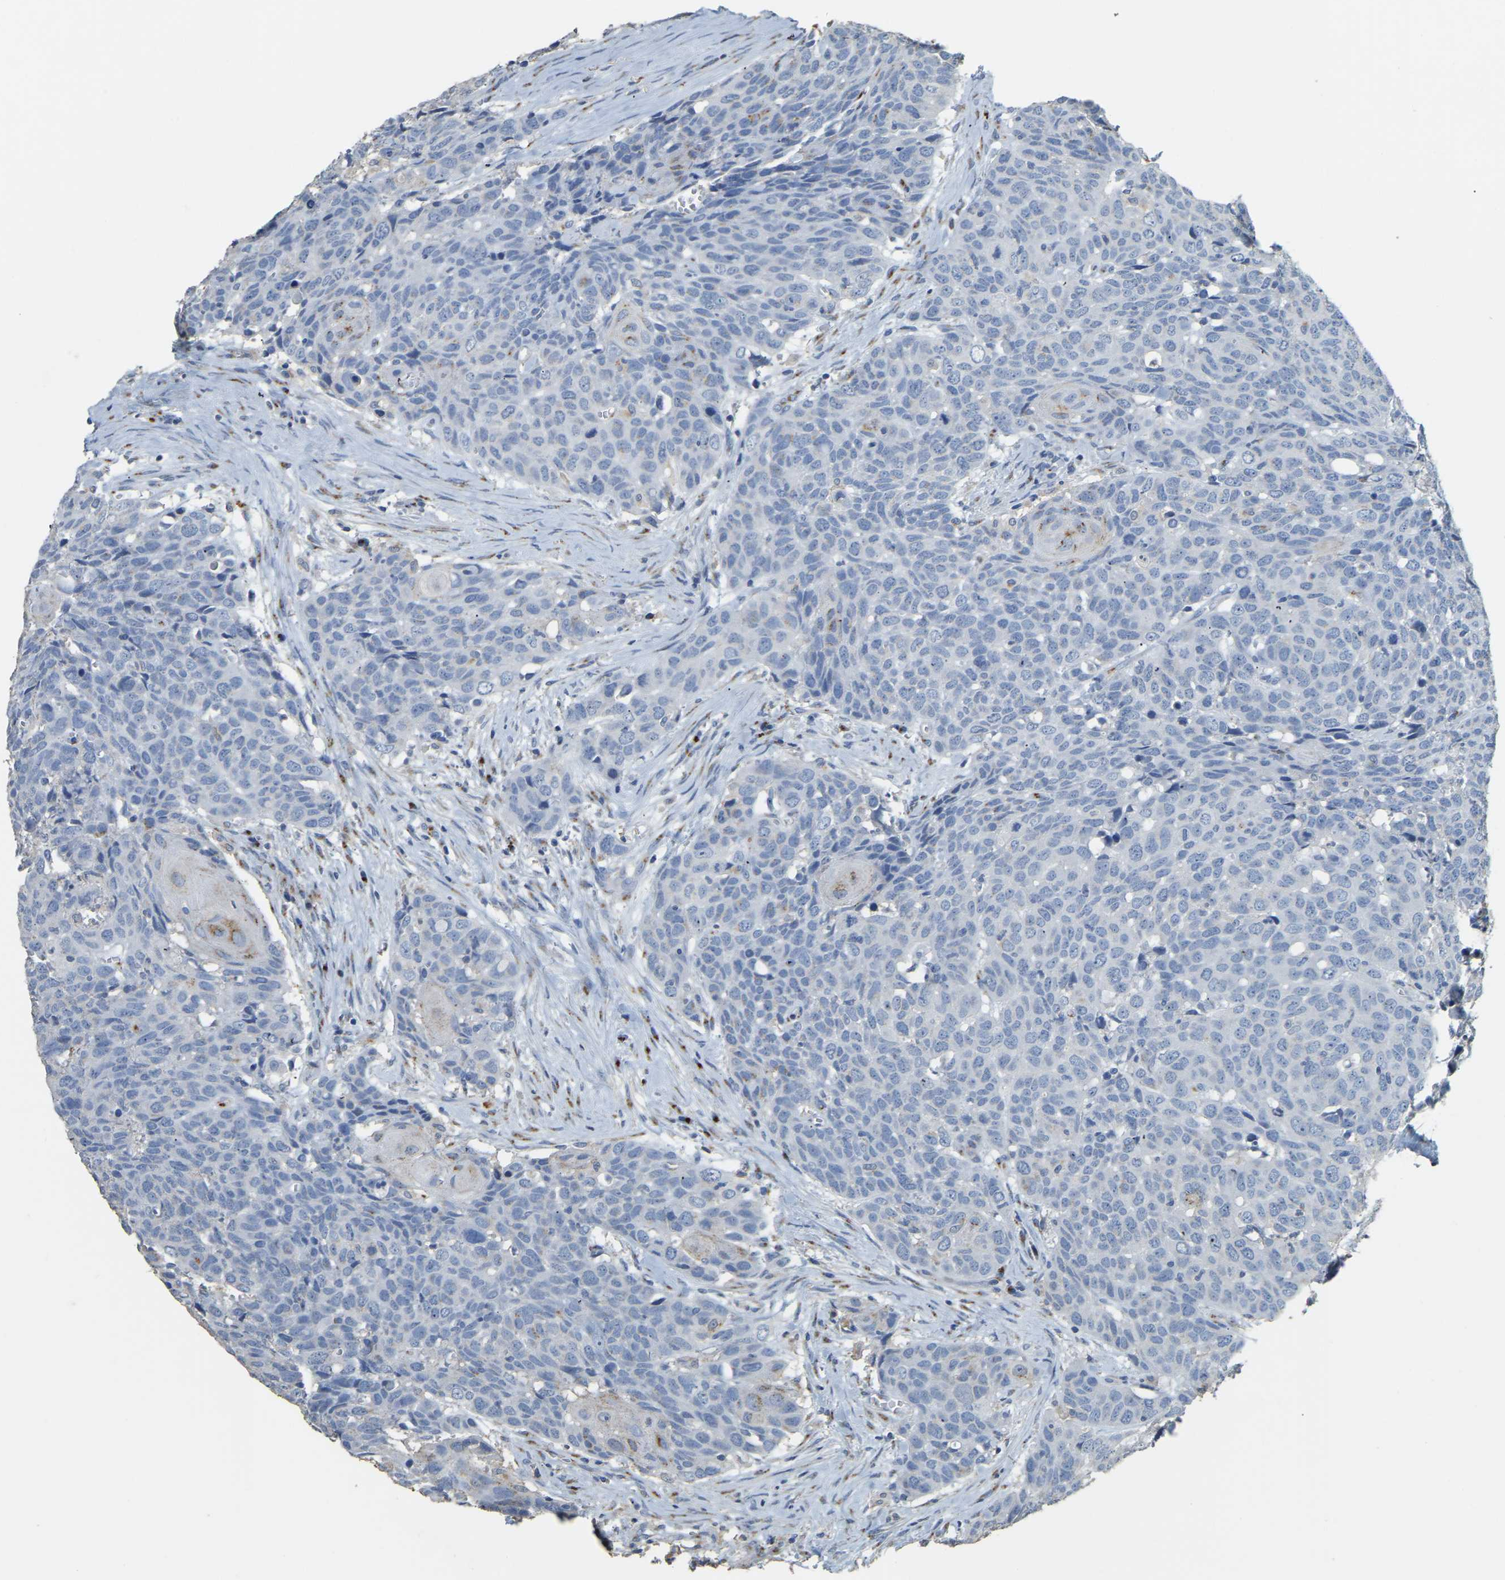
{"staining": {"intensity": "negative", "quantity": "none", "location": "none"}, "tissue": "head and neck cancer", "cell_type": "Tumor cells", "image_type": "cancer", "snomed": [{"axis": "morphology", "description": "Squamous cell carcinoma, NOS"}, {"axis": "topography", "description": "Head-Neck"}], "caption": "There is no significant positivity in tumor cells of head and neck squamous cell carcinoma.", "gene": "FAM174A", "patient": {"sex": "male", "age": 66}}